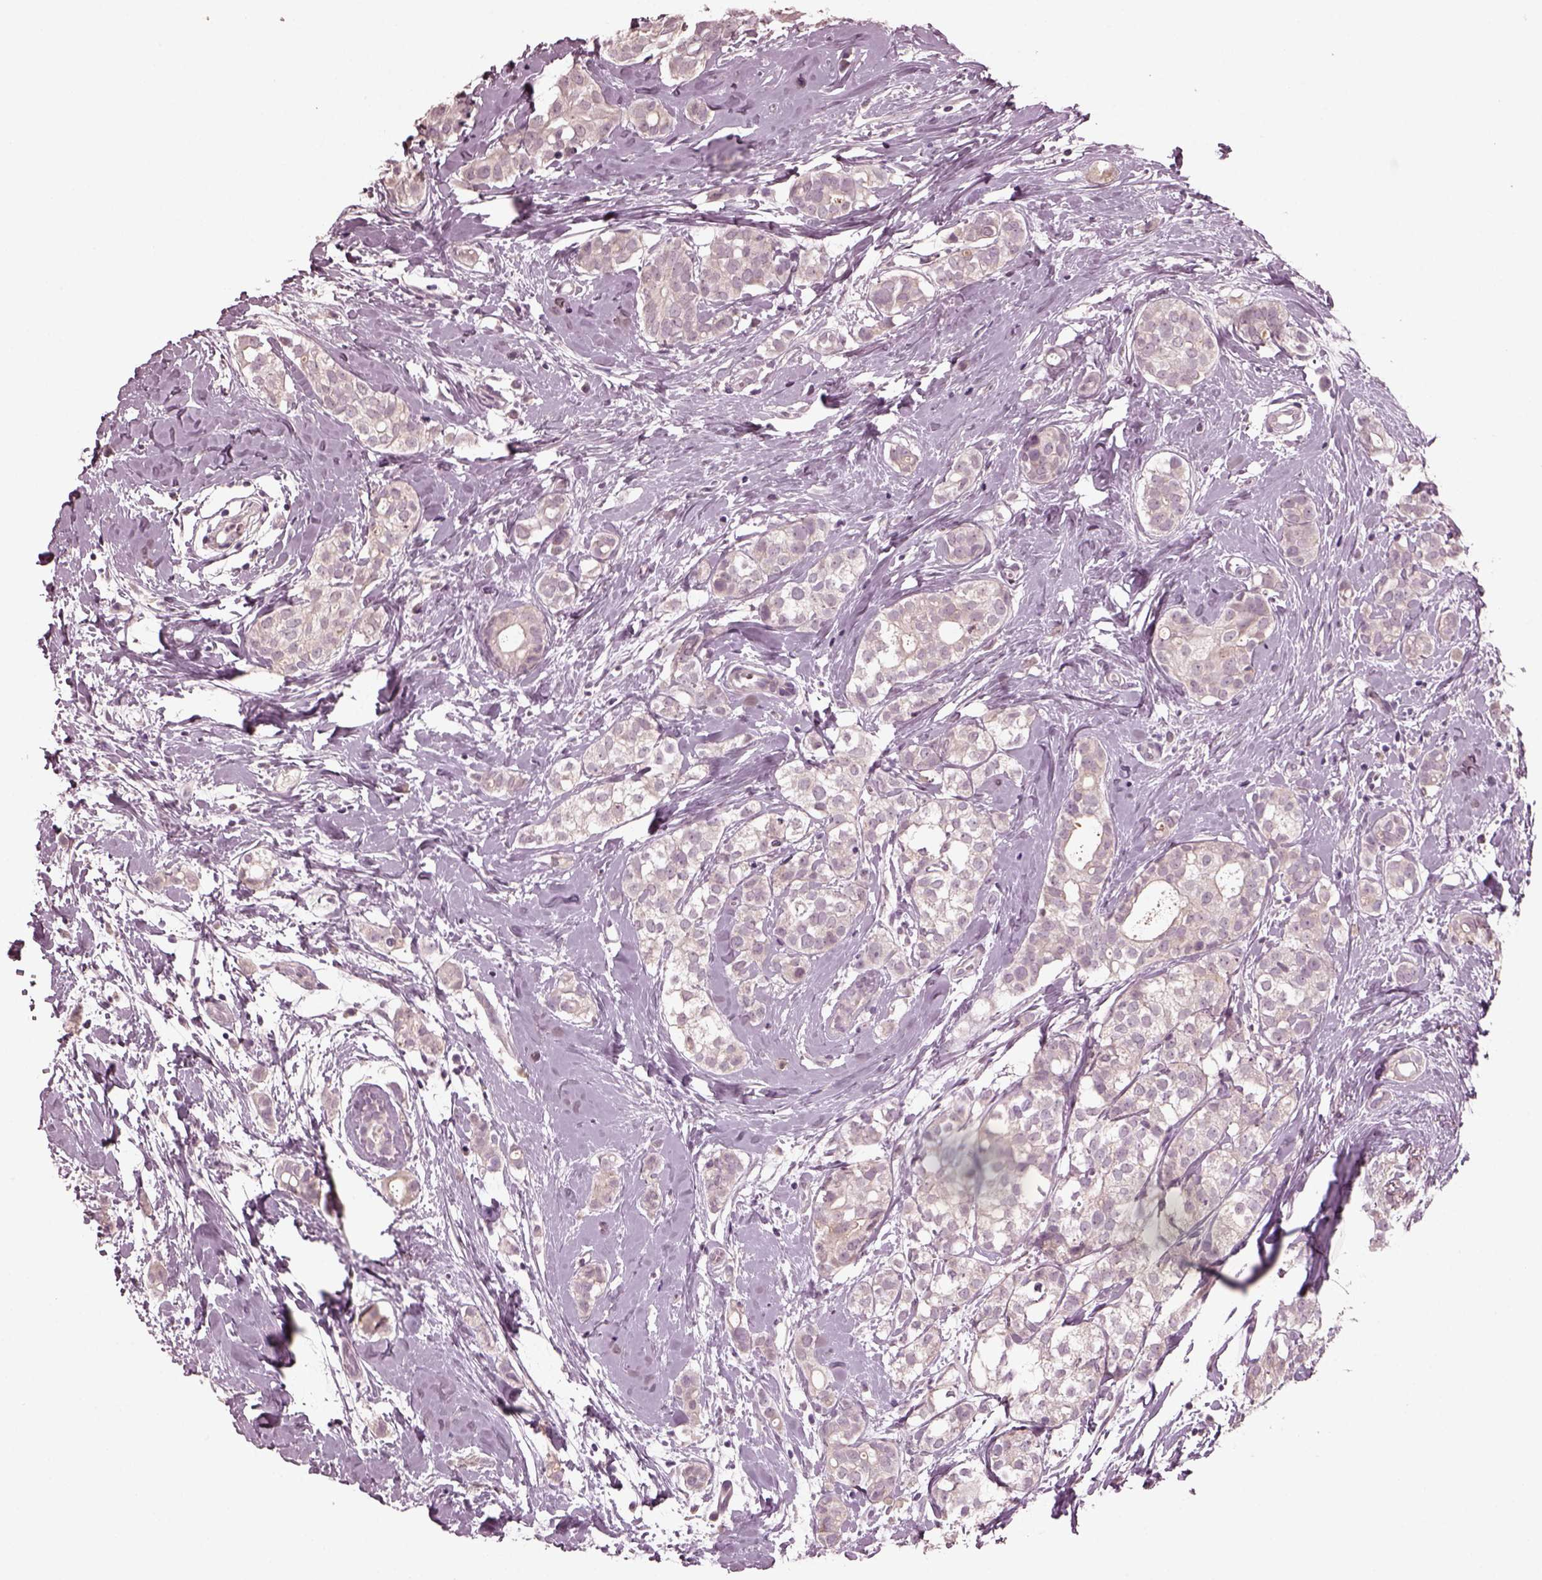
{"staining": {"intensity": "negative", "quantity": "none", "location": "none"}, "tissue": "breast cancer", "cell_type": "Tumor cells", "image_type": "cancer", "snomed": [{"axis": "morphology", "description": "Duct carcinoma"}, {"axis": "topography", "description": "Breast"}], "caption": "A histopathology image of human intraductal carcinoma (breast) is negative for staining in tumor cells.", "gene": "RCVRN", "patient": {"sex": "female", "age": 40}}